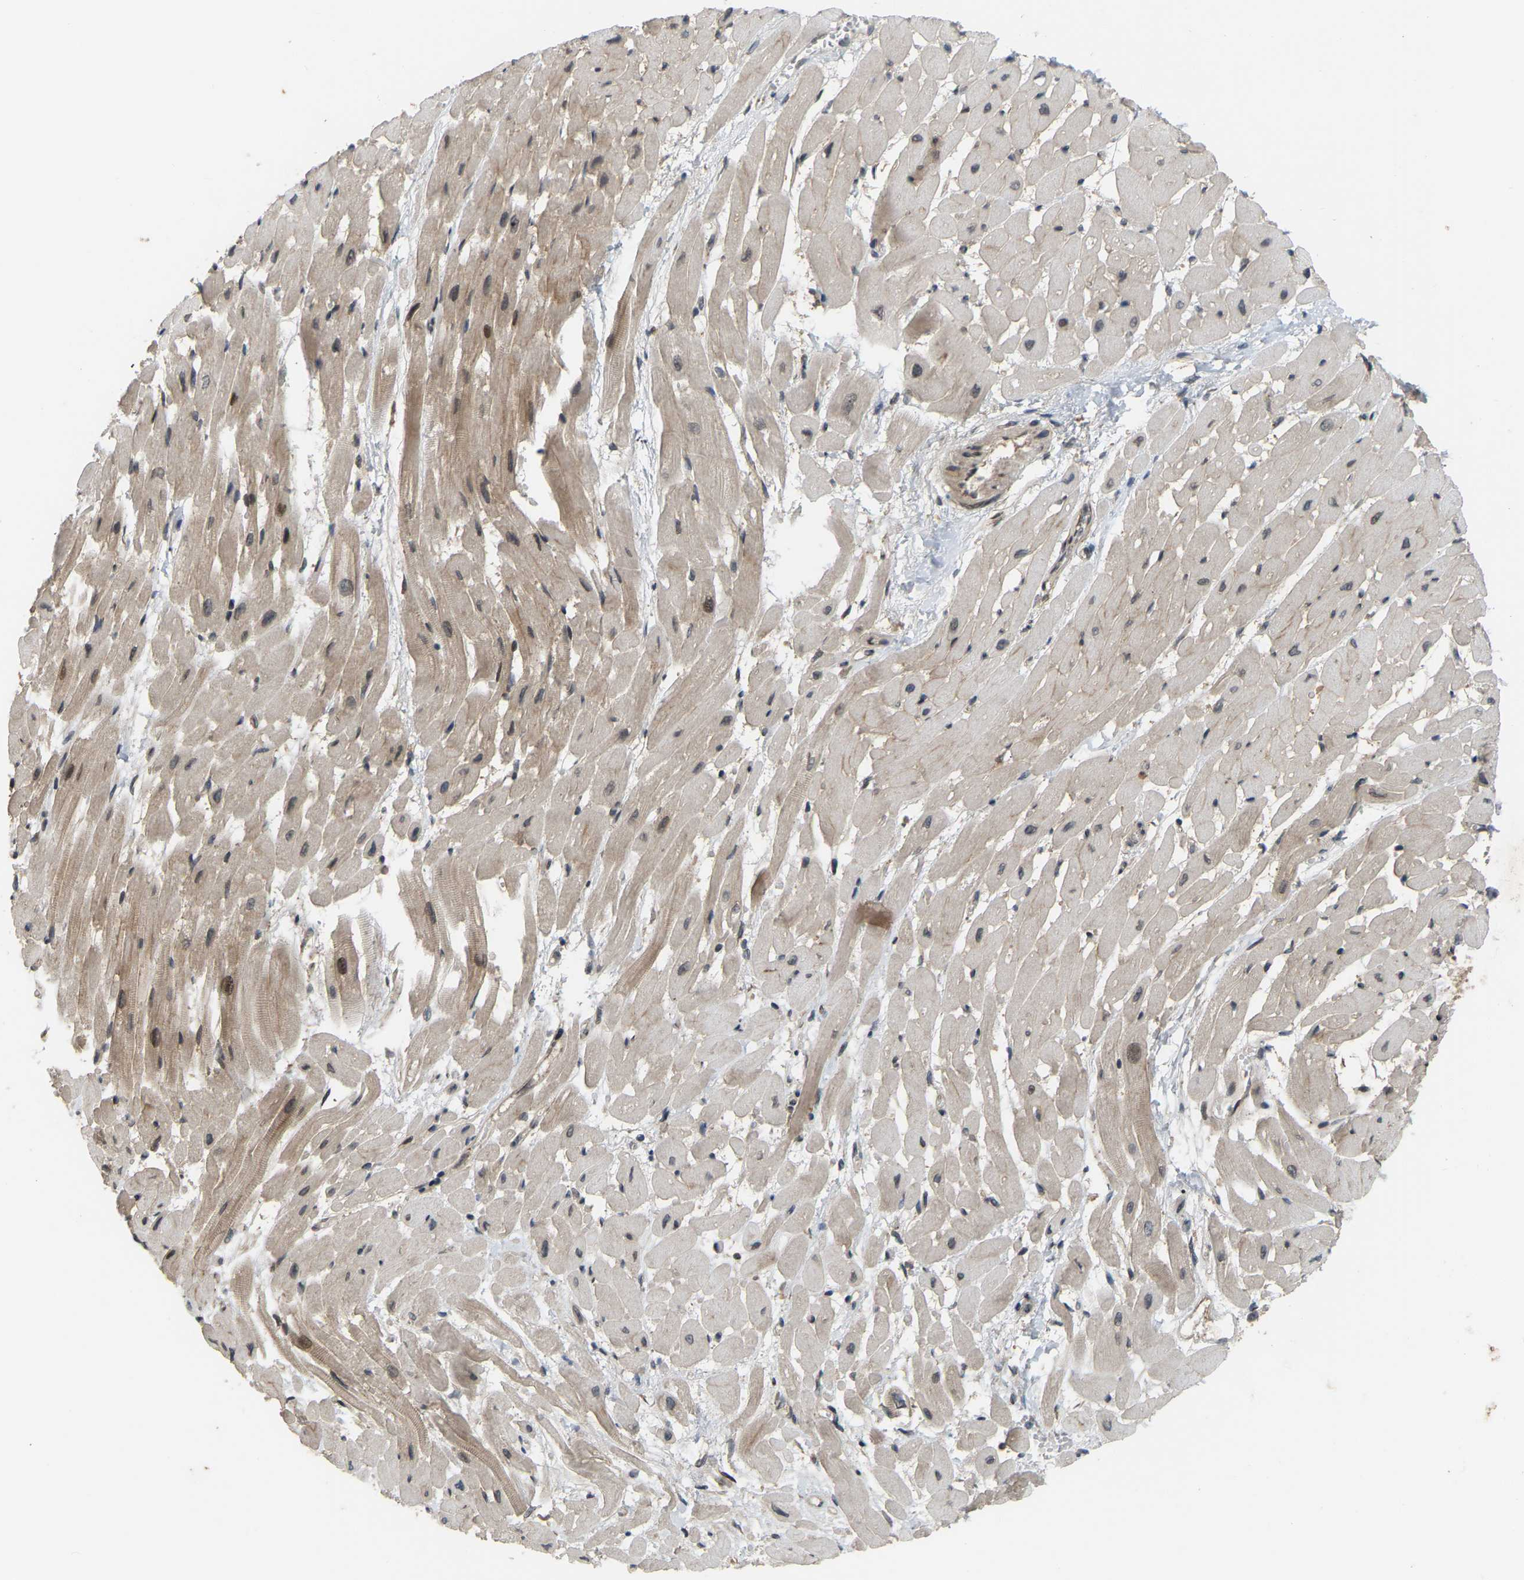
{"staining": {"intensity": "moderate", "quantity": "<25%", "location": "cytoplasmic/membranous"}, "tissue": "heart muscle", "cell_type": "Cardiomyocytes", "image_type": "normal", "snomed": [{"axis": "morphology", "description": "Normal tissue, NOS"}, {"axis": "topography", "description": "Heart"}], "caption": "This is an image of immunohistochemistry staining of benign heart muscle, which shows moderate expression in the cytoplasmic/membranous of cardiomyocytes.", "gene": "CROT", "patient": {"sex": "male", "age": 45}}